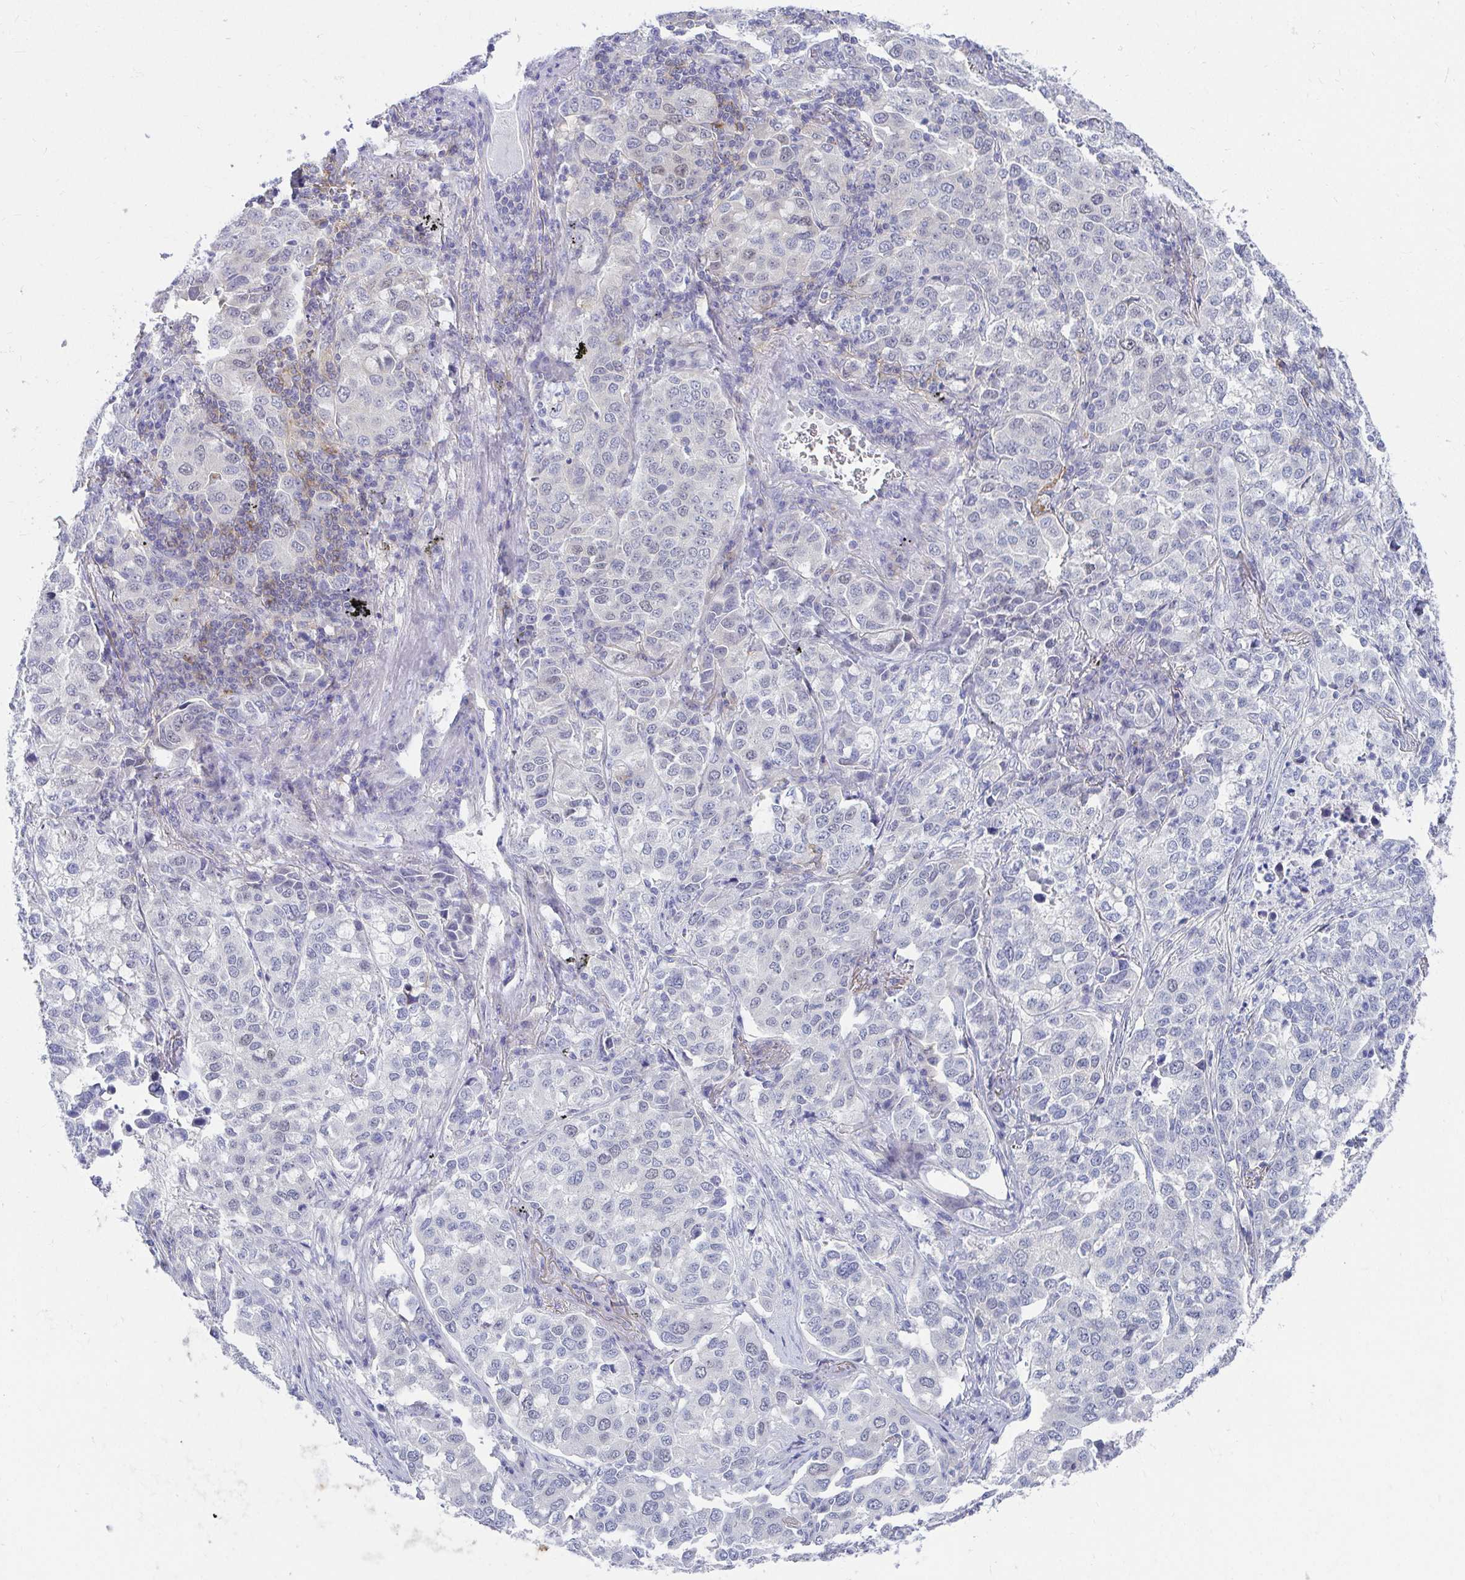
{"staining": {"intensity": "negative", "quantity": "none", "location": "none"}, "tissue": "lung cancer", "cell_type": "Tumor cells", "image_type": "cancer", "snomed": [{"axis": "morphology", "description": "Adenocarcinoma, NOS"}, {"axis": "morphology", "description": "Adenocarcinoma, metastatic, NOS"}, {"axis": "topography", "description": "Lymph node"}, {"axis": "topography", "description": "Lung"}], "caption": "Lung adenocarcinoma stained for a protein using IHC demonstrates no expression tumor cells.", "gene": "C19orf81", "patient": {"sex": "female", "age": 65}}